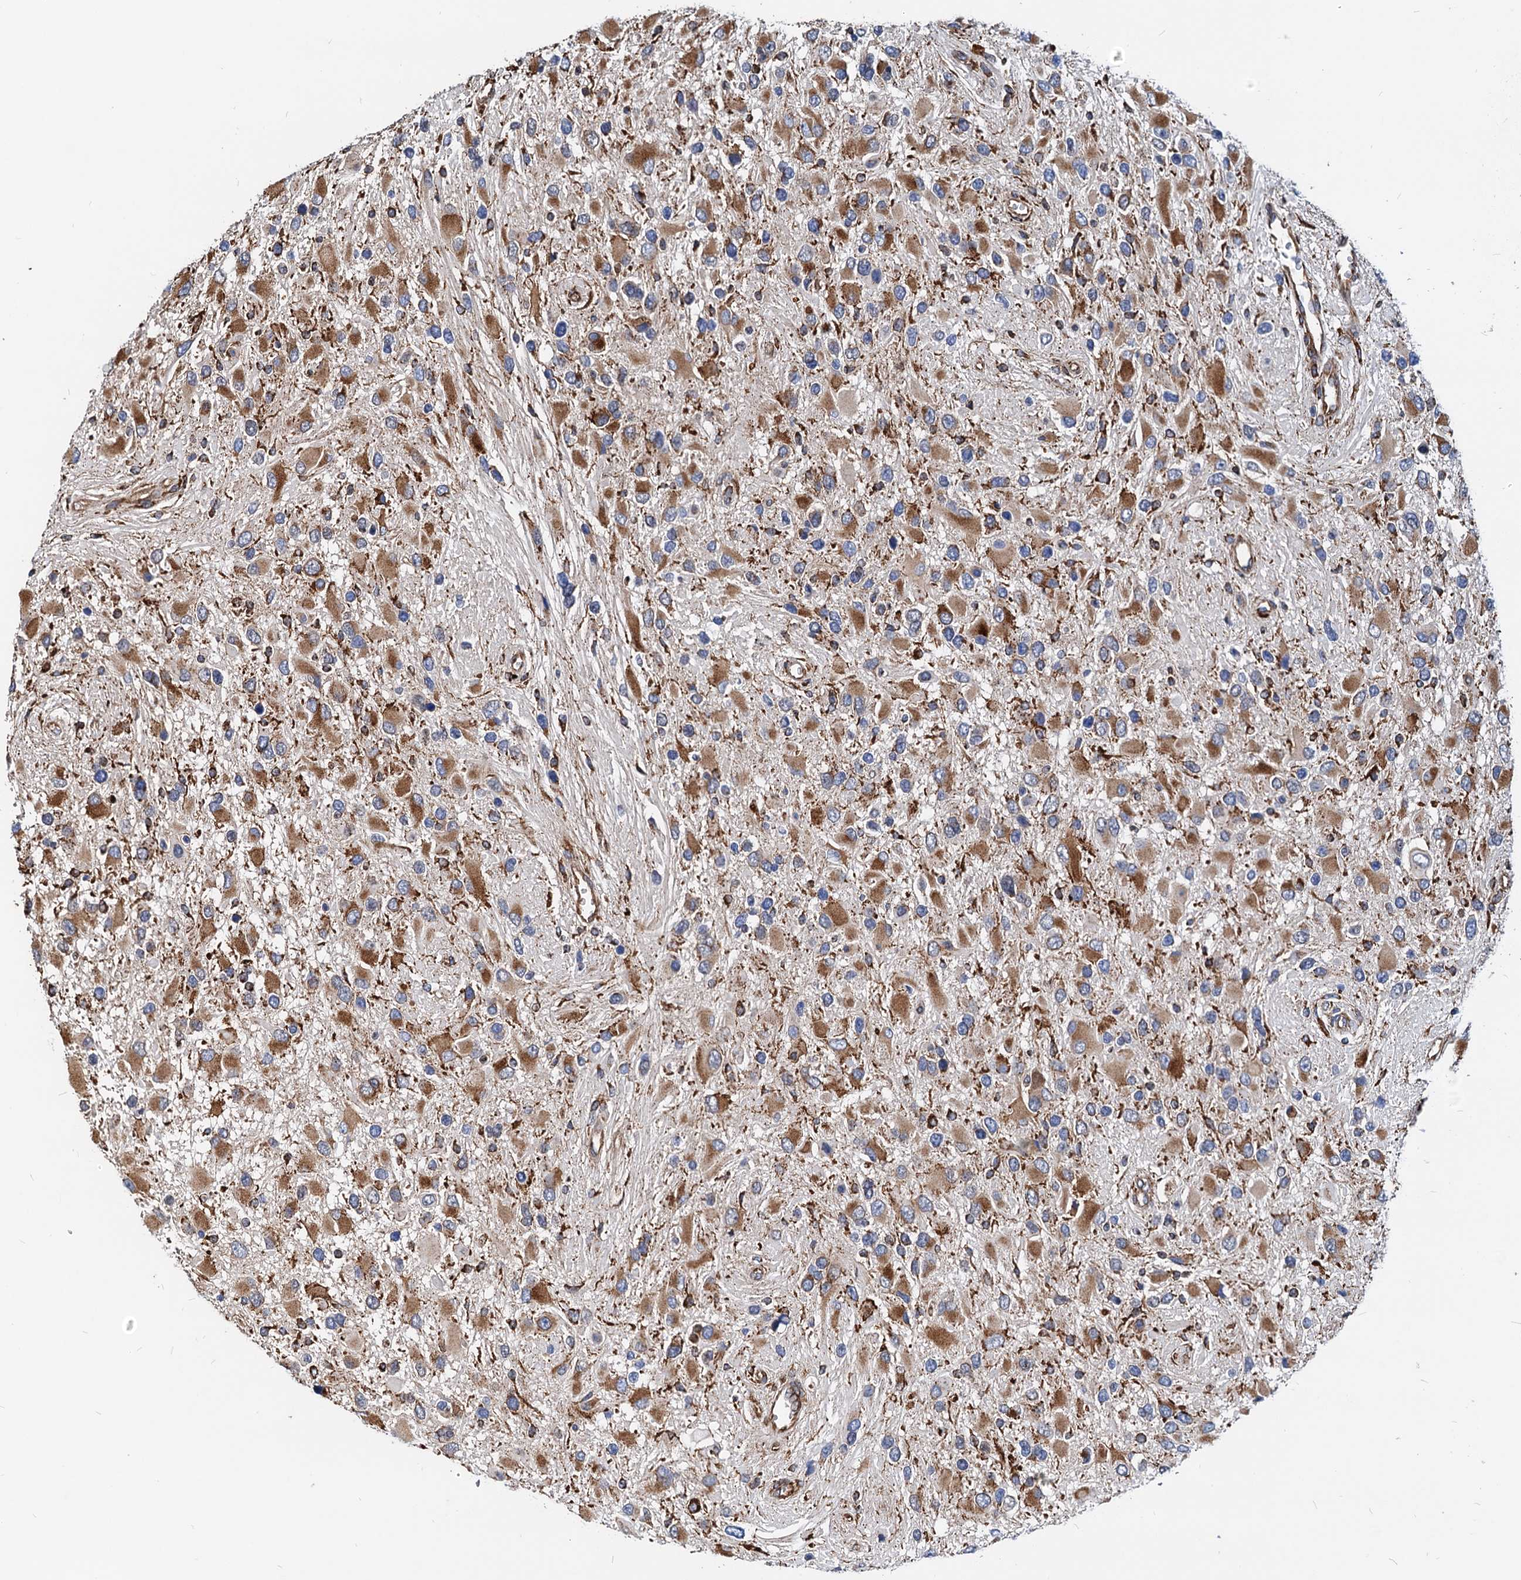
{"staining": {"intensity": "moderate", "quantity": "<25%", "location": "cytoplasmic/membranous"}, "tissue": "glioma", "cell_type": "Tumor cells", "image_type": "cancer", "snomed": [{"axis": "morphology", "description": "Glioma, malignant, High grade"}, {"axis": "topography", "description": "Brain"}], "caption": "An IHC histopathology image of tumor tissue is shown. Protein staining in brown shows moderate cytoplasmic/membranous positivity in malignant high-grade glioma within tumor cells. The staining was performed using DAB, with brown indicating positive protein expression. Nuclei are stained blue with hematoxylin.", "gene": "HSPA5", "patient": {"sex": "male", "age": 53}}